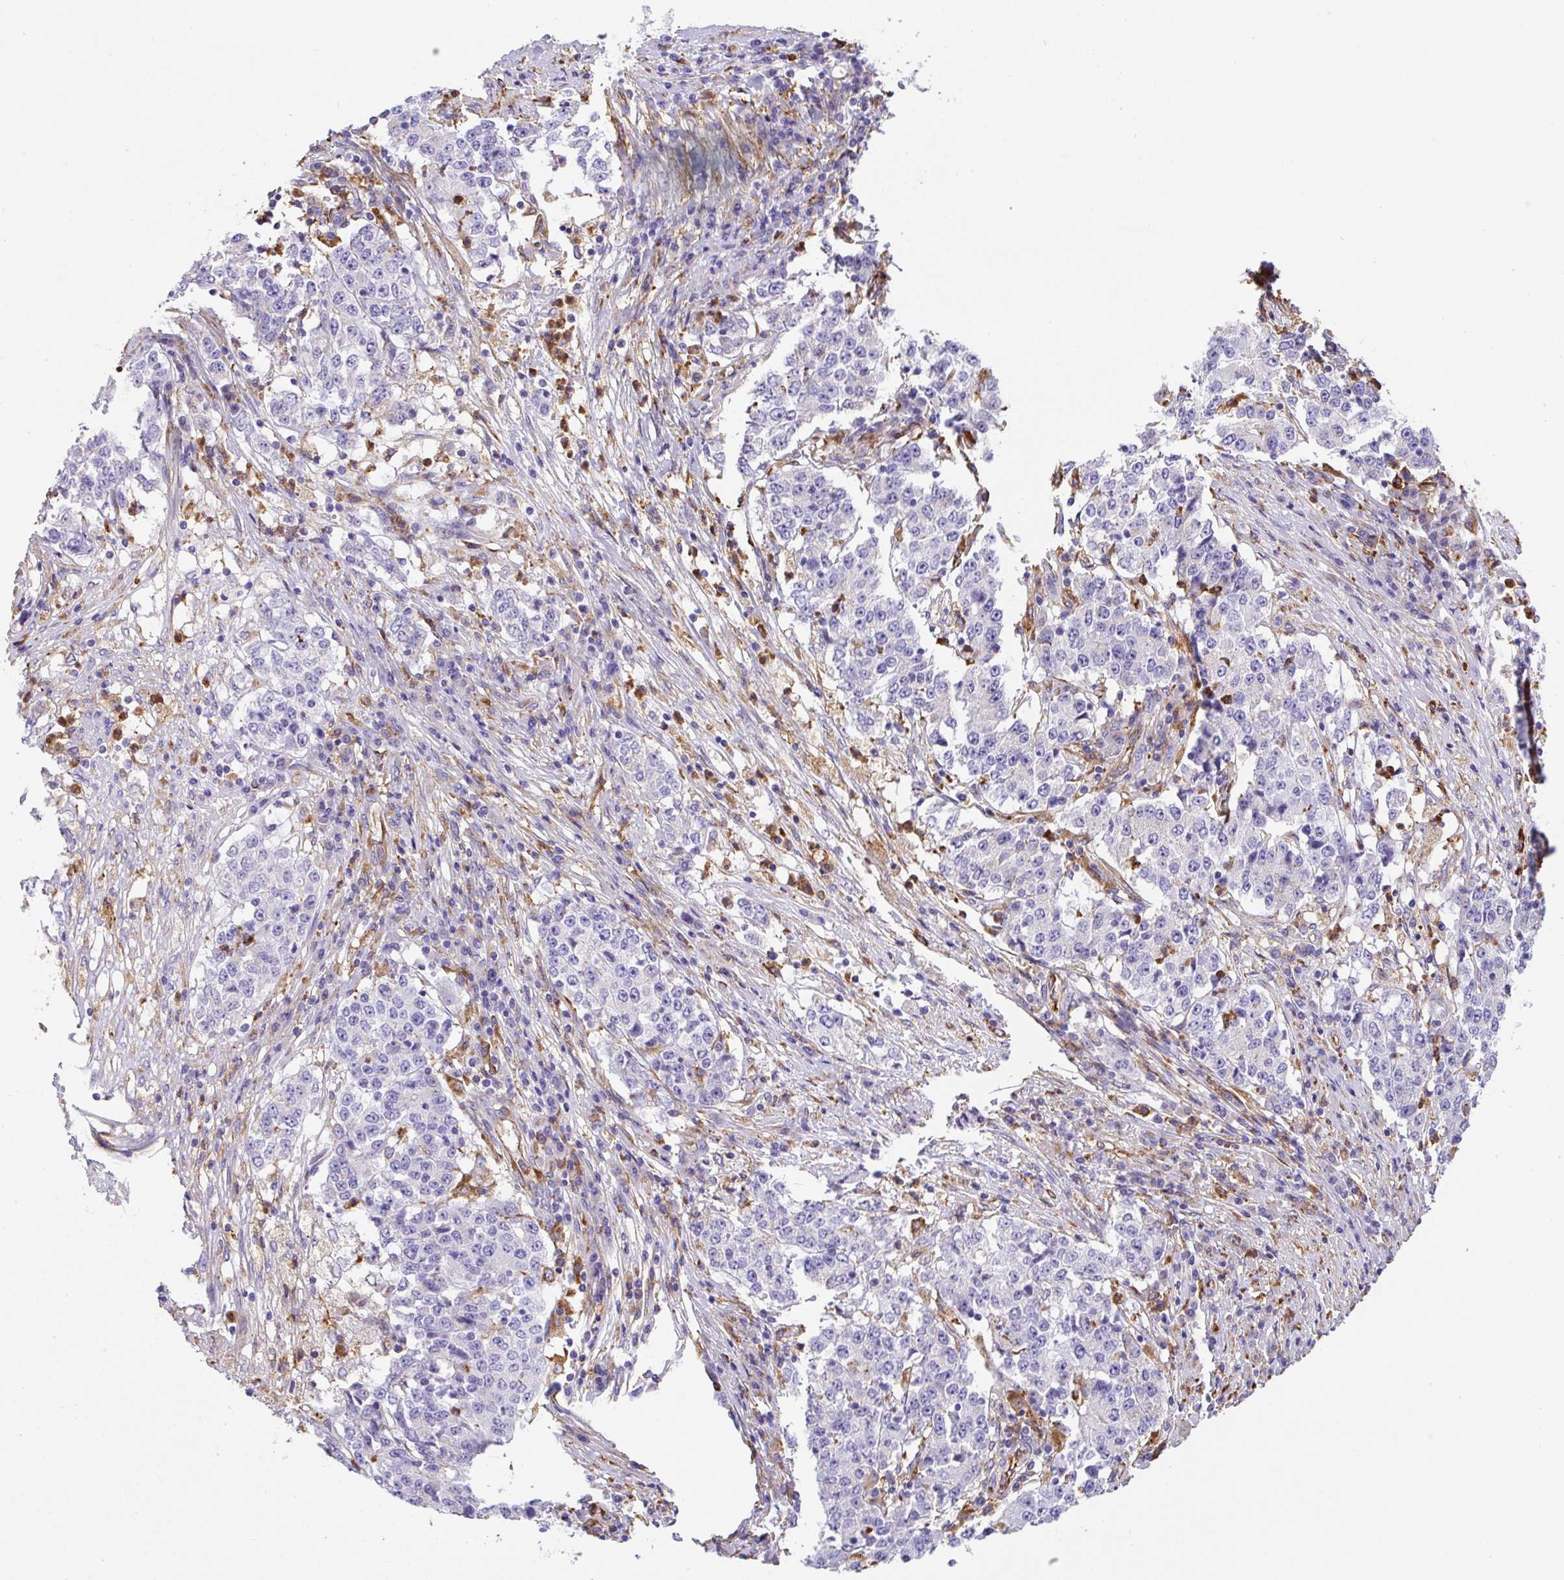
{"staining": {"intensity": "negative", "quantity": "none", "location": "none"}, "tissue": "stomach cancer", "cell_type": "Tumor cells", "image_type": "cancer", "snomed": [{"axis": "morphology", "description": "Adenocarcinoma, NOS"}, {"axis": "topography", "description": "Stomach"}], "caption": "DAB (3,3'-diaminobenzidine) immunohistochemical staining of adenocarcinoma (stomach) shows no significant positivity in tumor cells. (DAB (3,3'-diaminobenzidine) IHC, high magnification).", "gene": "MAGEB5", "patient": {"sex": "male", "age": 59}}